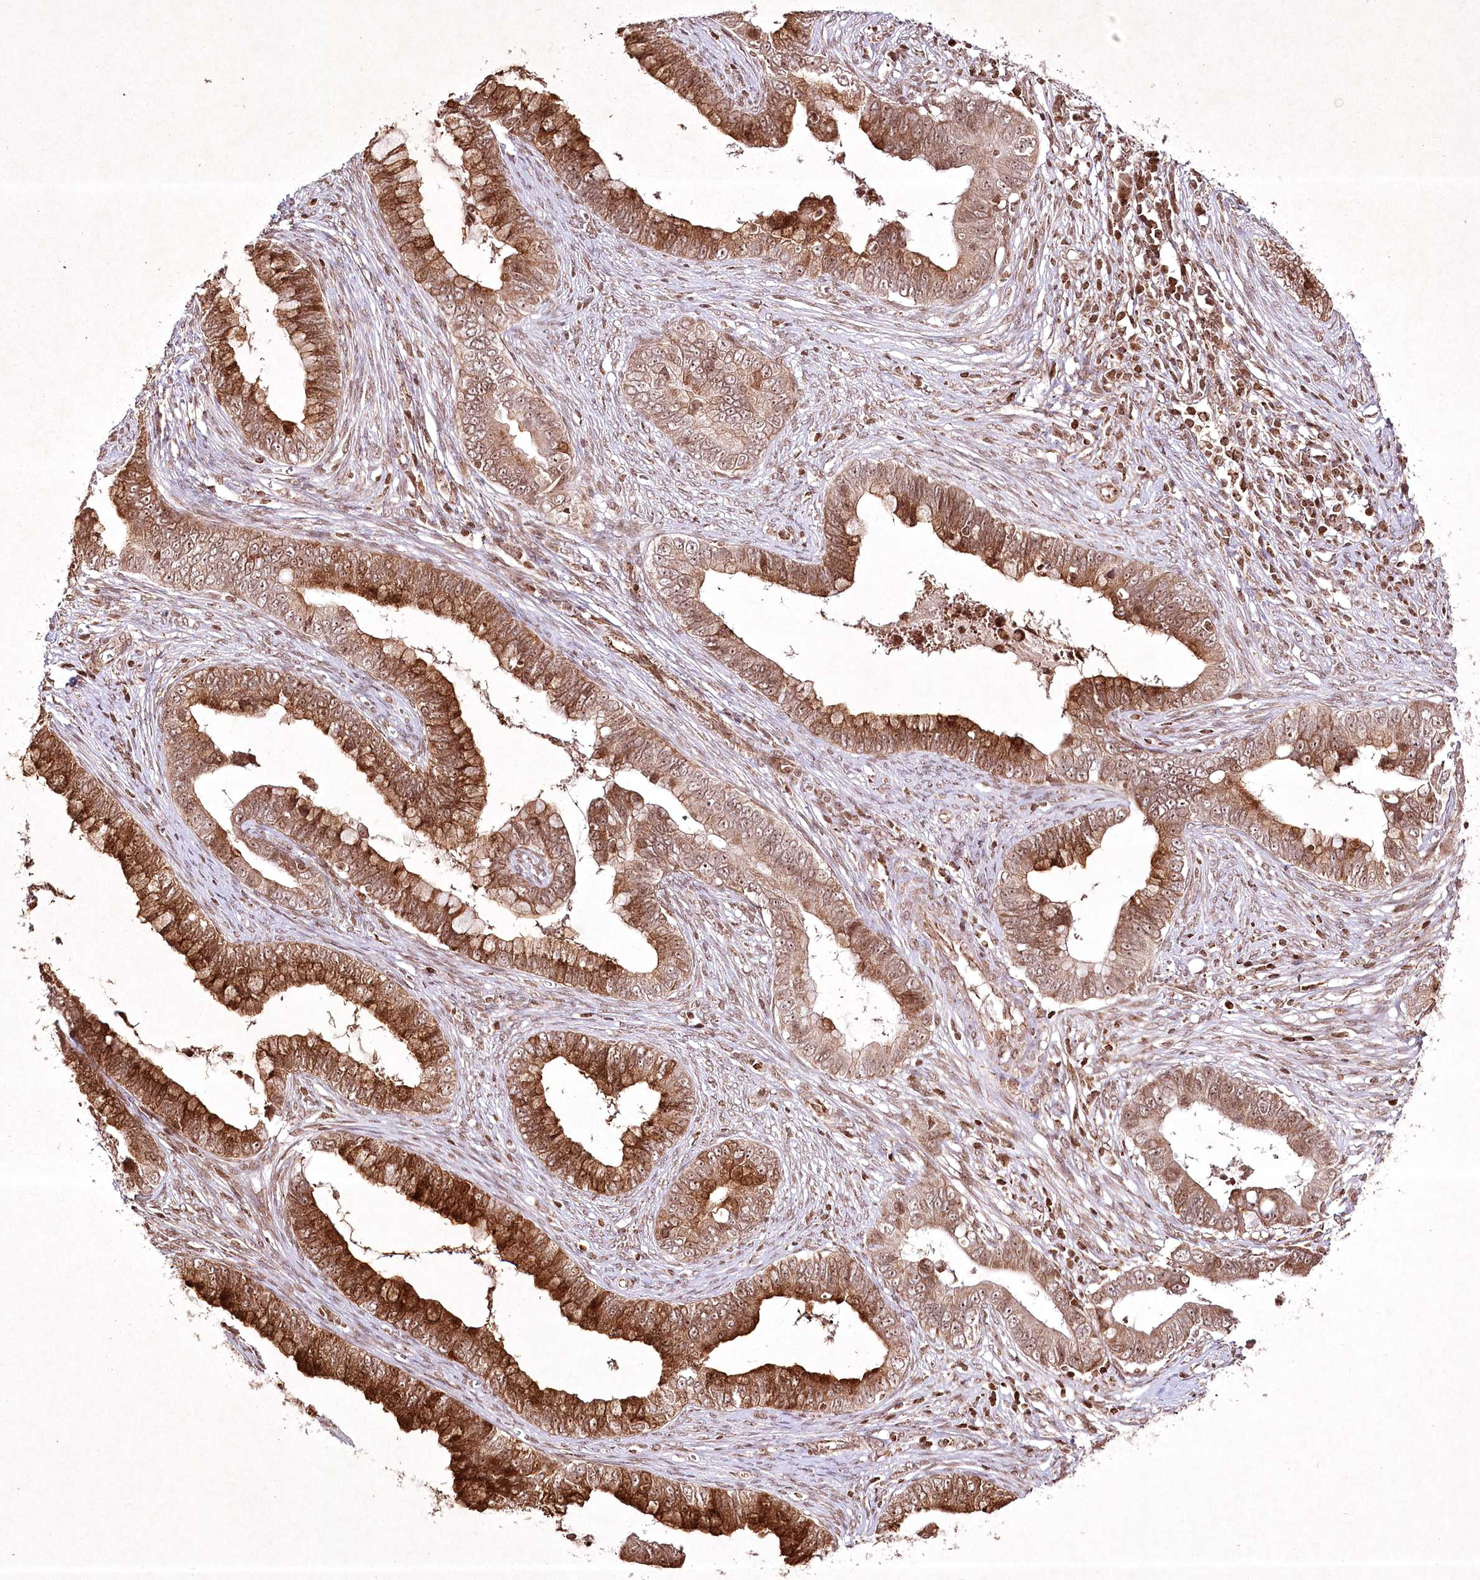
{"staining": {"intensity": "strong", "quantity": ">75%", "location": "cytoplasmic/membranous,nuclear"}, "tissue": "cervical cancer", "cell_type": "Tumor cells", "image_type": "cancer", "snomed": [{"axis": "morphology", "description": "Adenocarcinoma, NOS"}, {"axis": "topography", "description": "Cervix"}], "caption": "Immunohistochemical staining of human adenocarcinoma (cervical) reveals strong cytoplasmic/membranous and nuclear protein expression in about >75% of tumor cells. The staining was performed using DAB to visualize the protein expression in brown, while the nuclei were stained in blue with hematoxylin (Magnification: 20x).", "gene": "CARM1", "patient": {"sex": "female", "age": 44}}